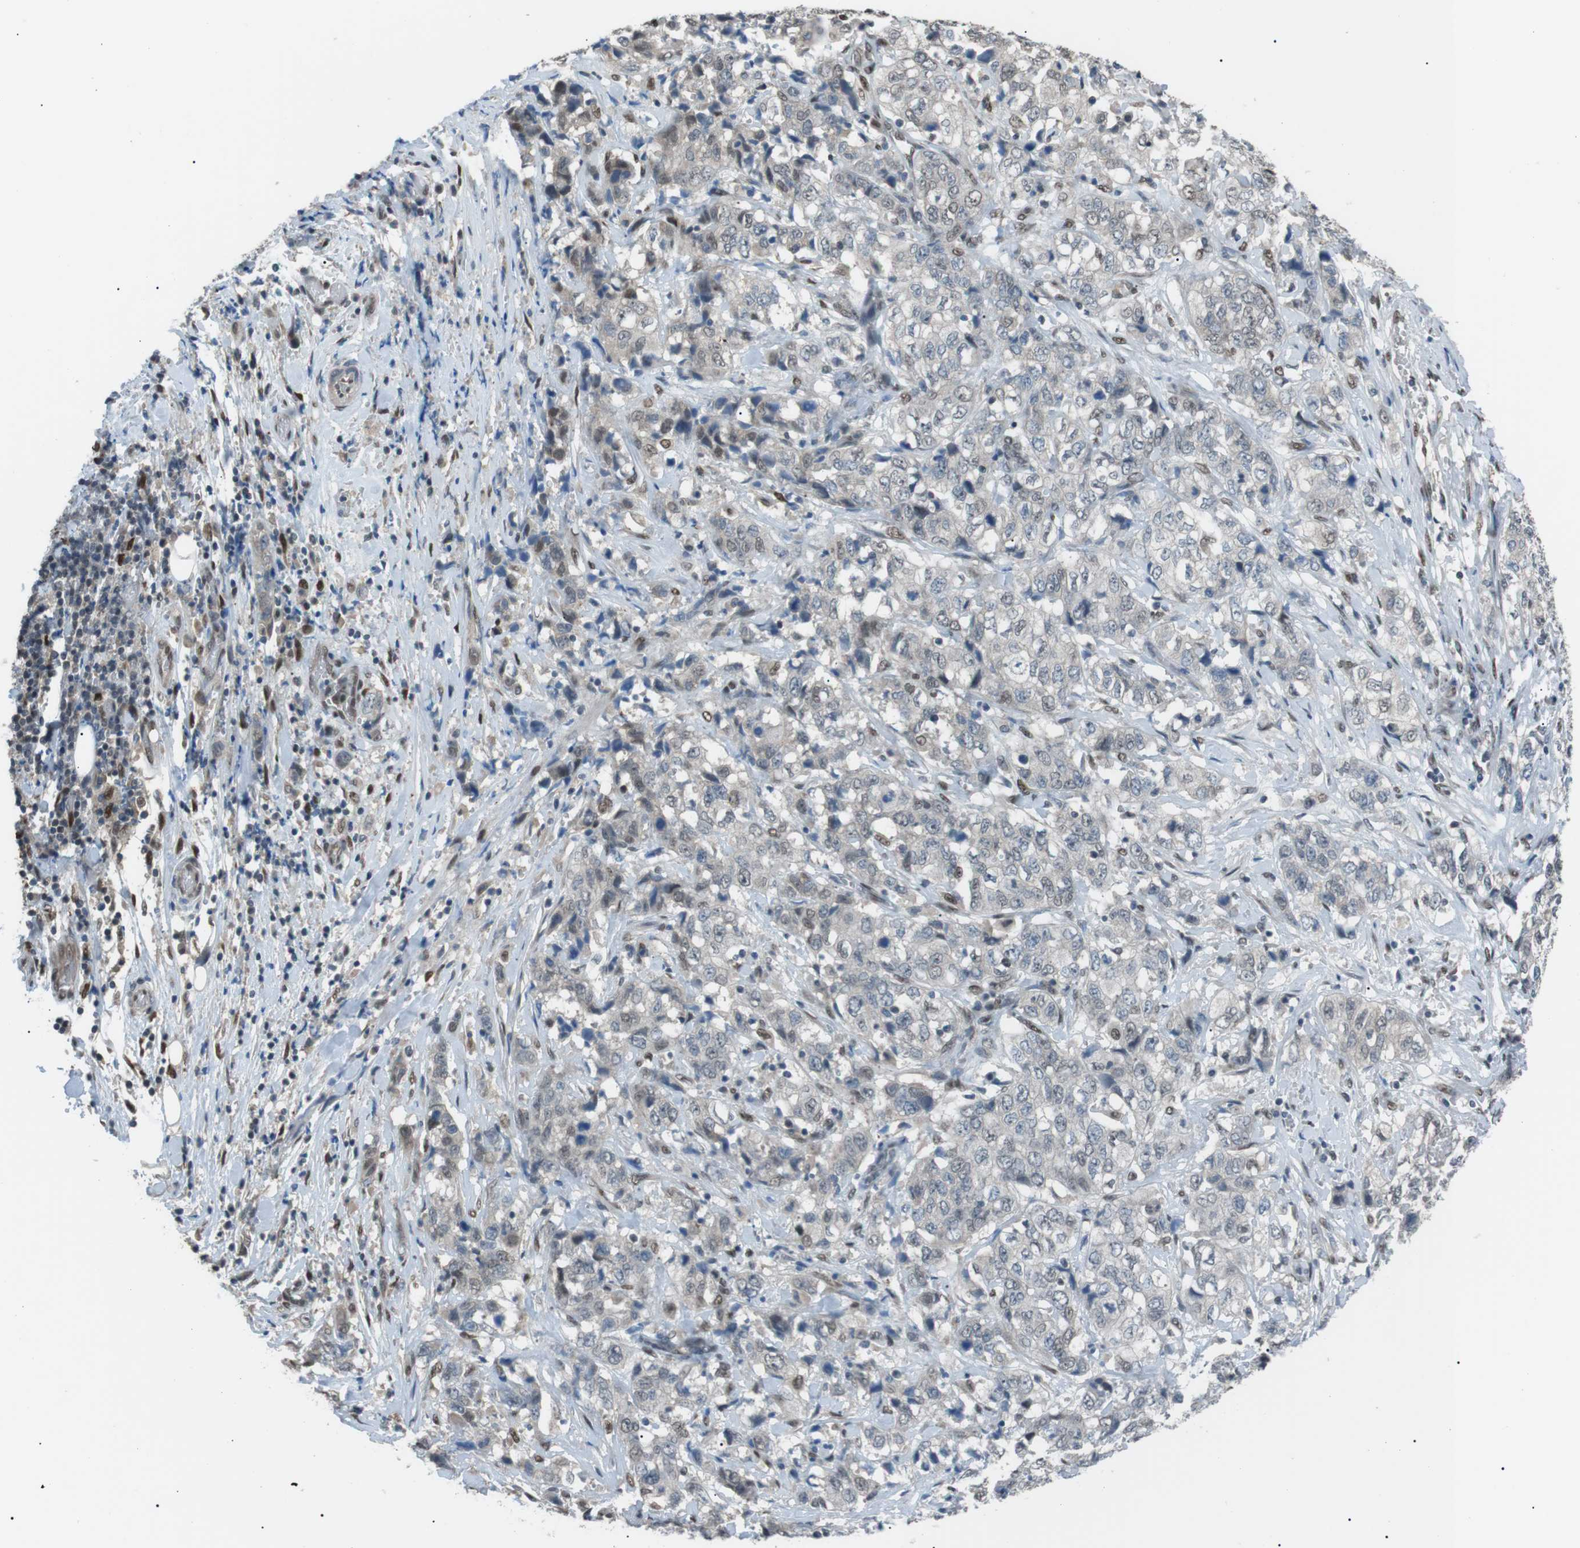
{"staining": {"intensity": "weak", "quantity": "<25%", "location": "nuclear"}, "tissue": "stomach cancer", "cell_type": "Tumor cells", "image_type": "cancer", "snomed": [{"axis": "morphology", "description": "Adenocarcinoma, NOS"}, {"axis": "topography", "description": "Stomach"}], "caption": "Immunohistochemistry micrograph of neoplastic tissue: stomach adenocarcinoma stained with DAB (3,3'-diaminobenzidine) displays no significant protein staining in tumor cells.", "gene": "SRPK2", "patient": {"sex": "male", "age": 48}}